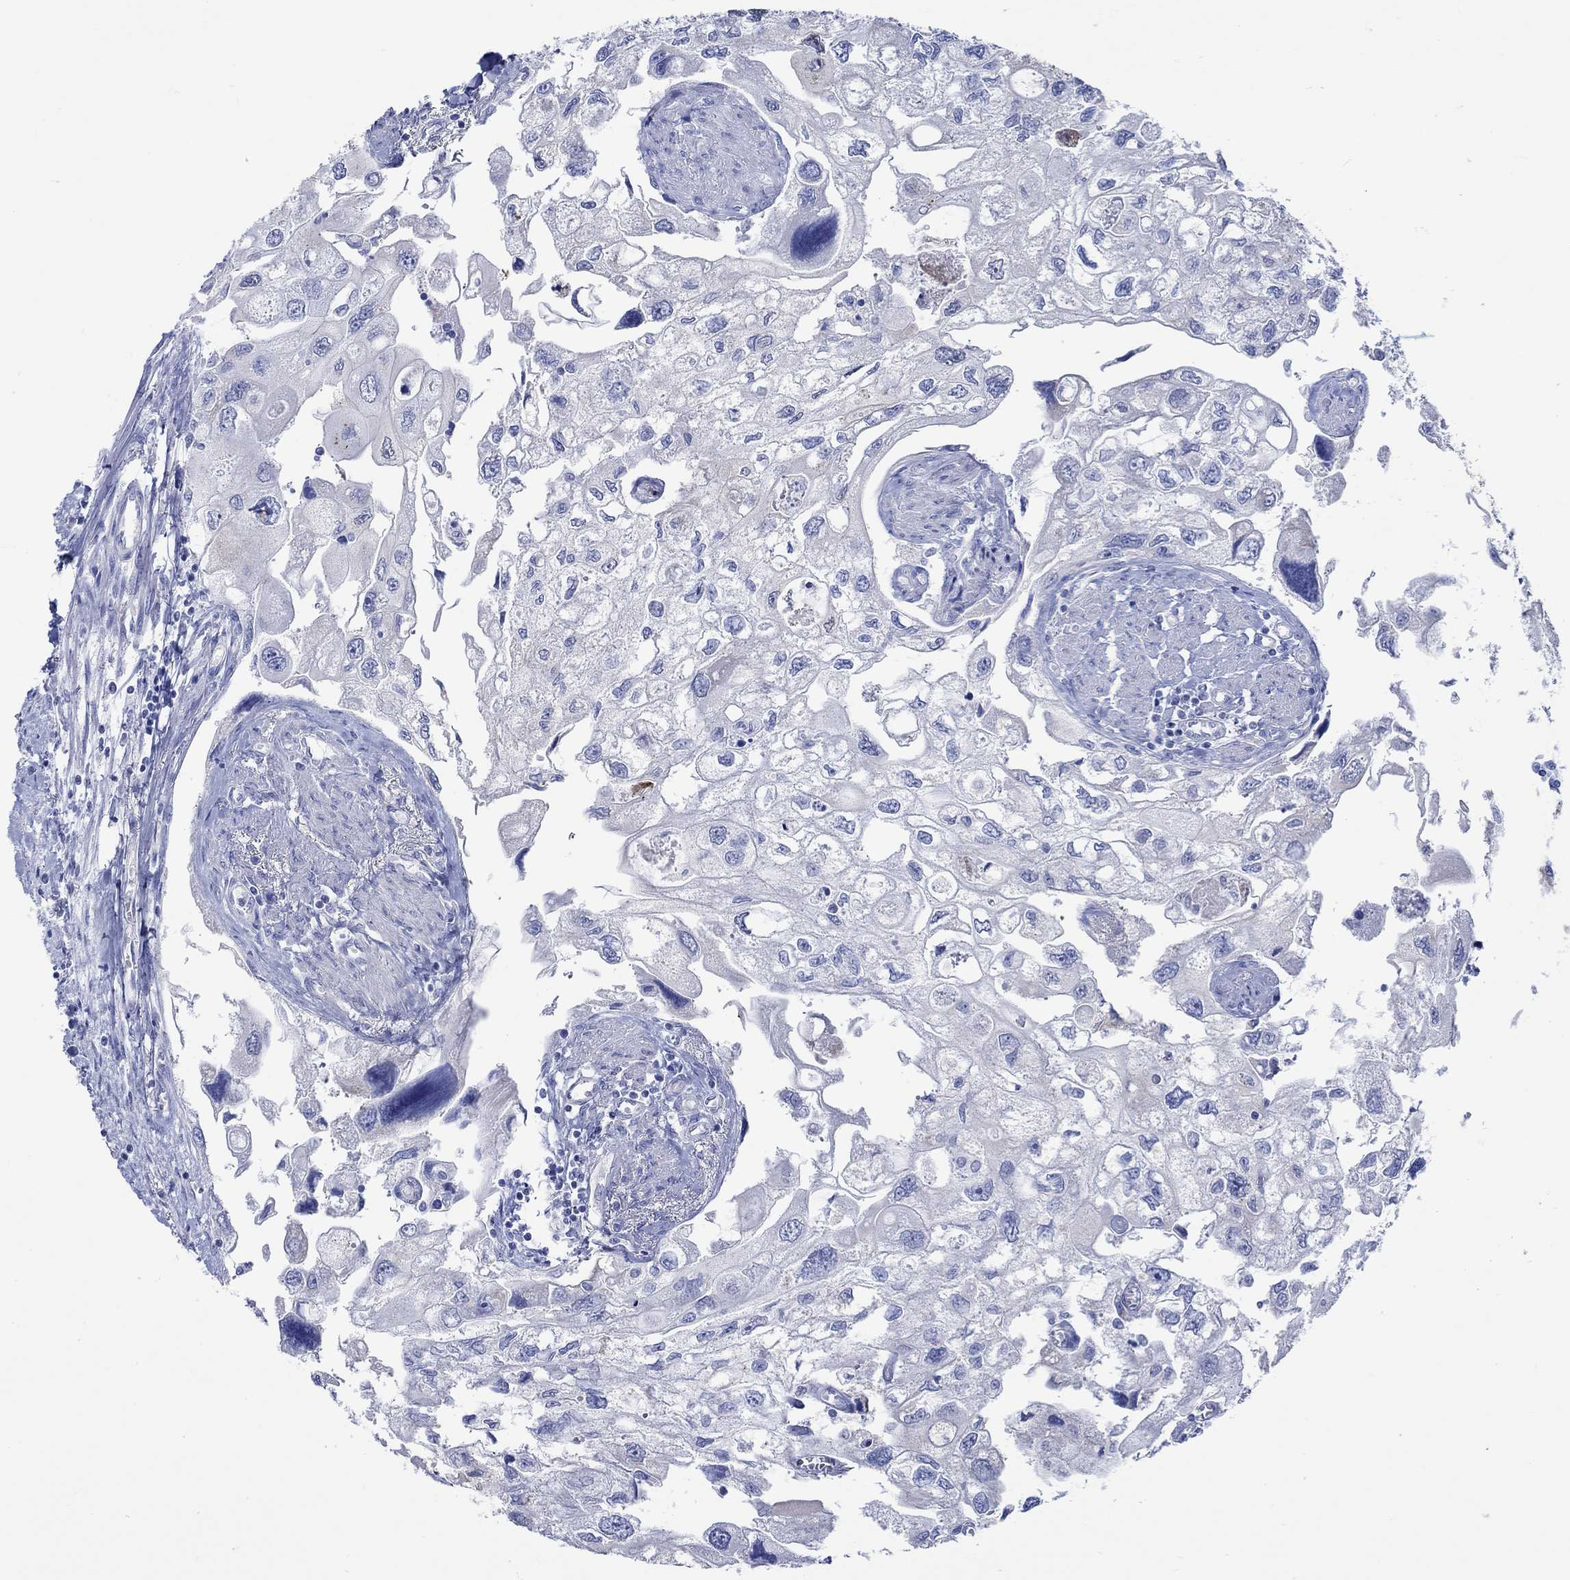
{"staining": {"intensity": "negative", "quantity": "none", "location": "none"}, "tissue": "urothelial cancer", "cell_type": "Tumor cells", "image_type": "cancer", "snomed": [{"axis": "morphology", "description": "Urothelial carcinoma, High grade"}, {"axis": "topography", "description": "Urinary bladder"}], "caption": "The immunohistochemistry micrograph has no significant staining in tumor cells of urothelial carcinoma (high-grade) tissue.", "gene": "CPLX2", "patient": {"sex": "male", "age": 59}}